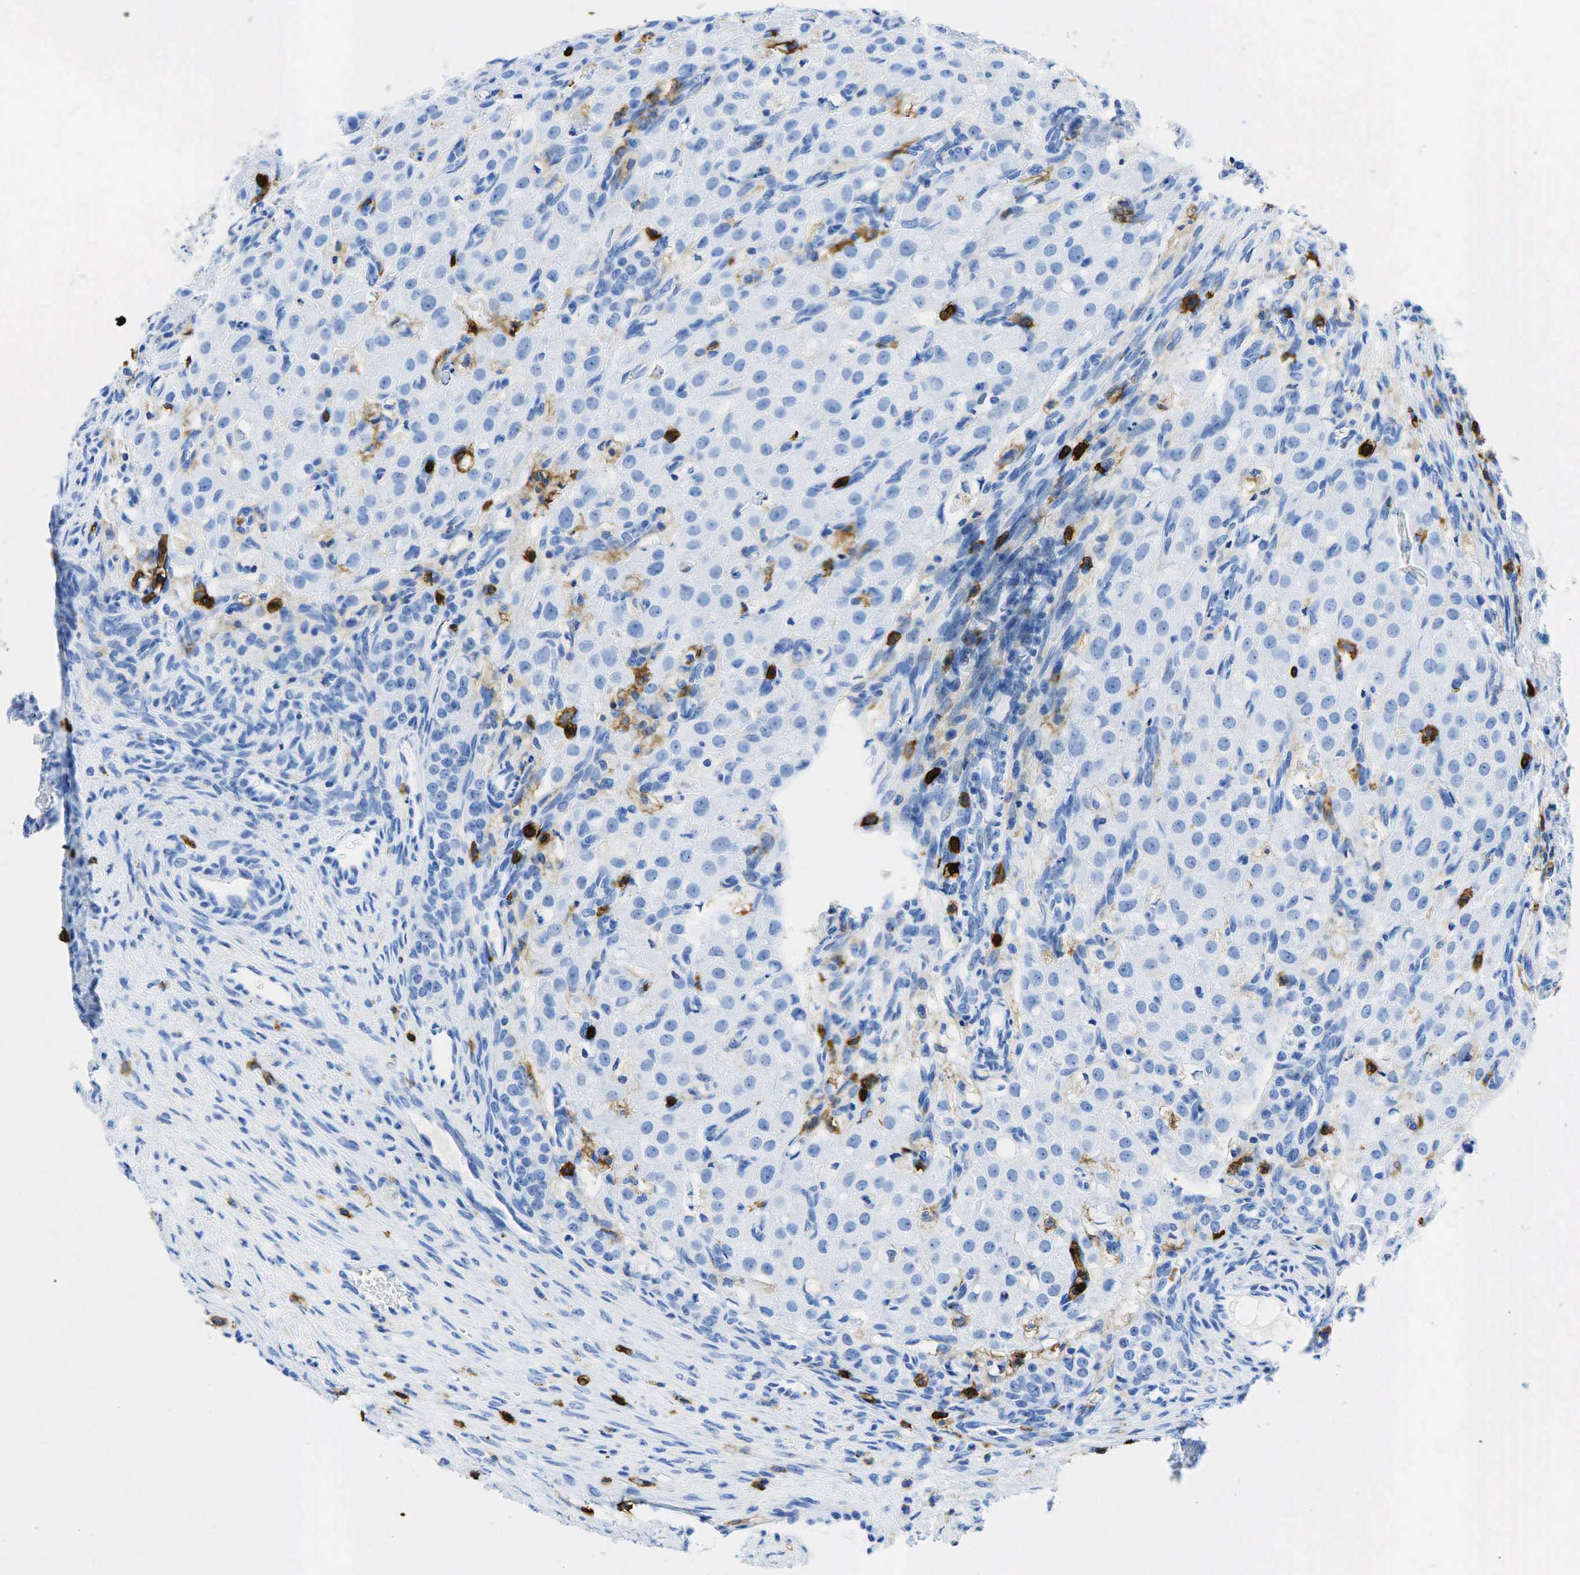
{"staining": {"intensity": "negative", "quantity": "none", "location": "none"}, "tissue": "ovary", "cell_type": "Follicle cells", "image_type": "normal", "snomed": [{"axis": "morphology", "description": "Normal tissue, NOS"}, {"axis": "topography", "description": "Ovary"}], "caption": "High magnification brightfield microscopy of unremarkable ovary stained with DAB (brown) and counterstained with hematoxylin (blue): follicle cells show no significant expression.", "gene": "PTPRC", "patient": {"sex": "female", "age": 32}}